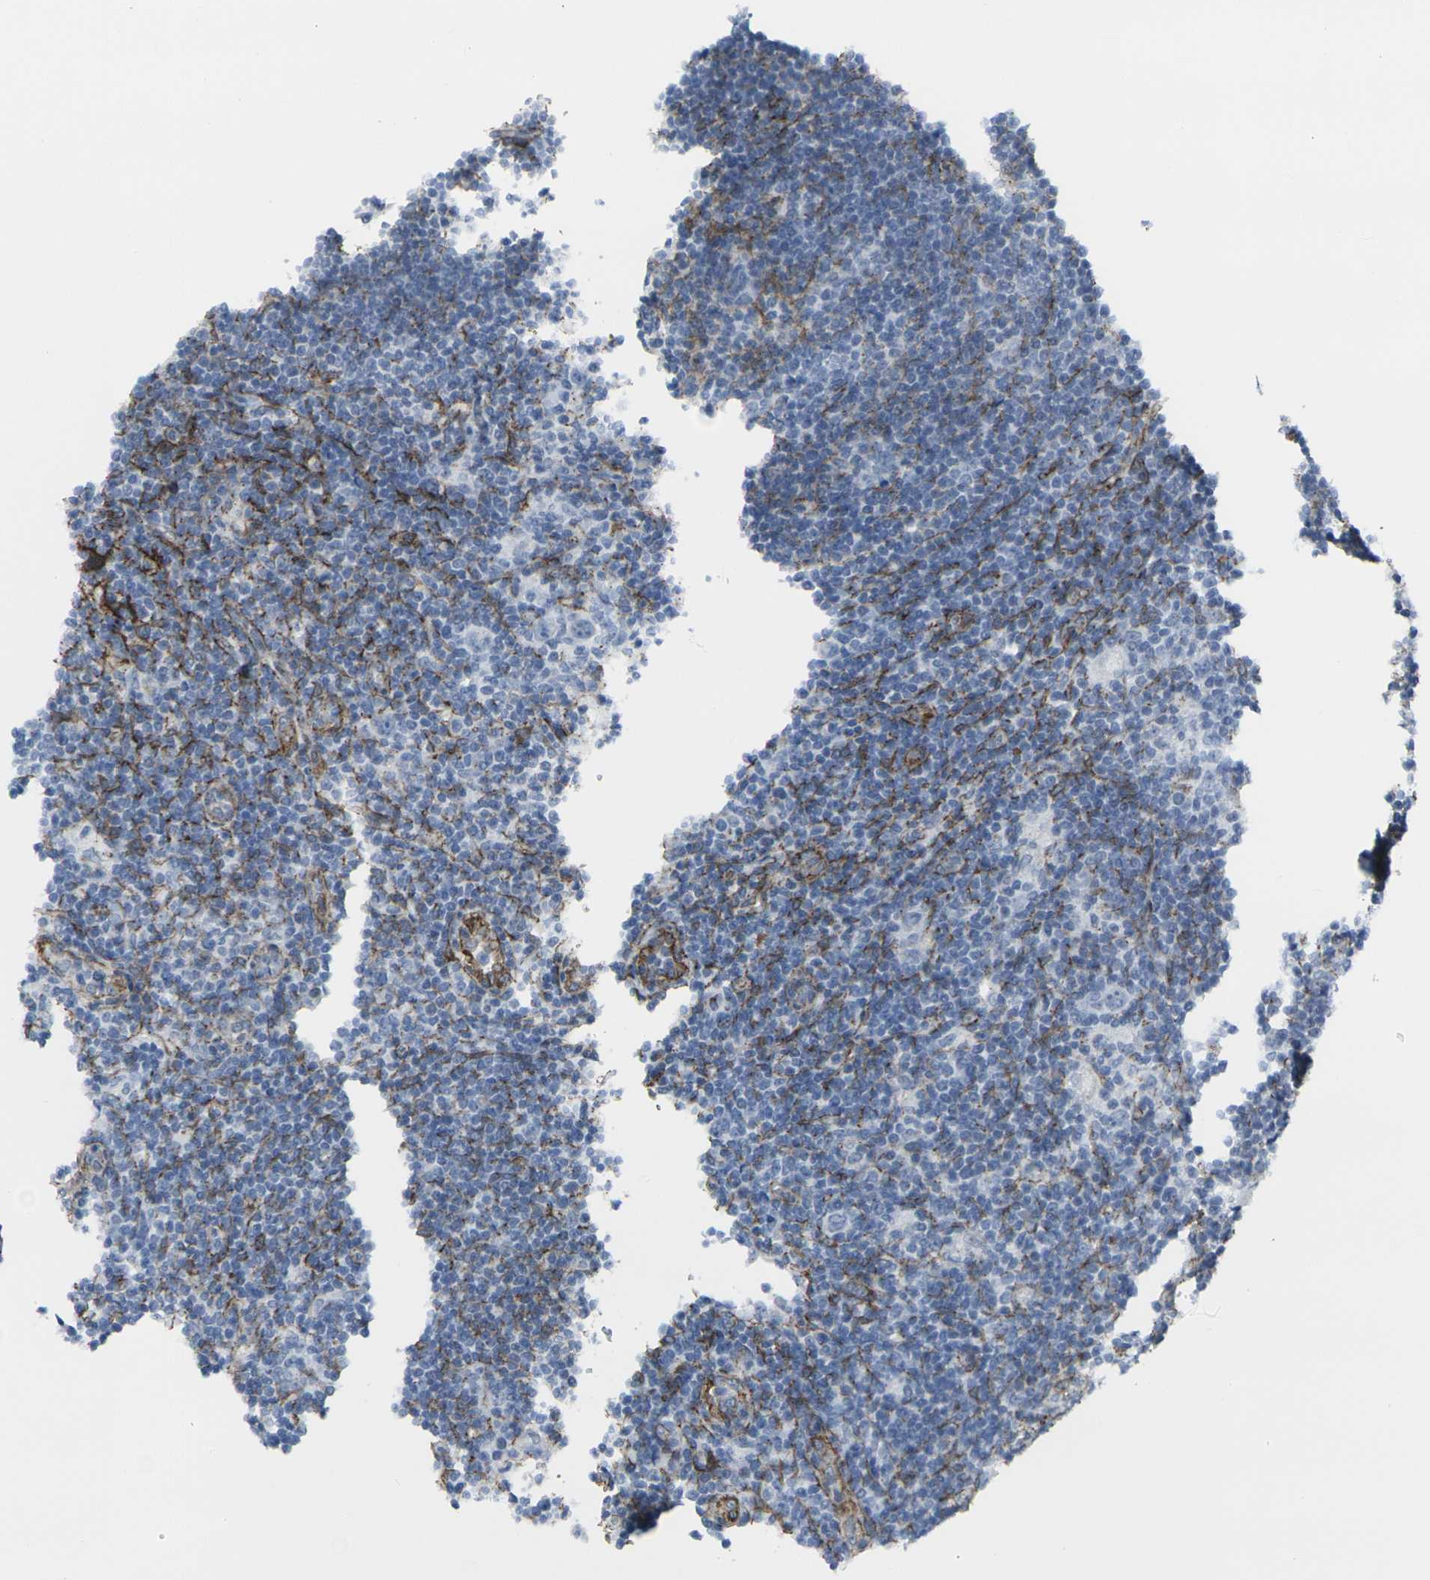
{"staining": {"intensity": "negative", "quantity": "none", "location": "none"}, "tissue": "lymphoma", "cell_type": "Tumor cells", "image_type": "cancer", "snomed": [{"axis": "morphology", "description": "Hodgkin's disease, NOS"}, {"axis": "topography", "description": "Lymph node"}], "caption": "This is an IHC image of lymphoma. There is no positivity in tumor cells.", "gene": "CDH11", "patient": {"sex": "female", "age": 57}}